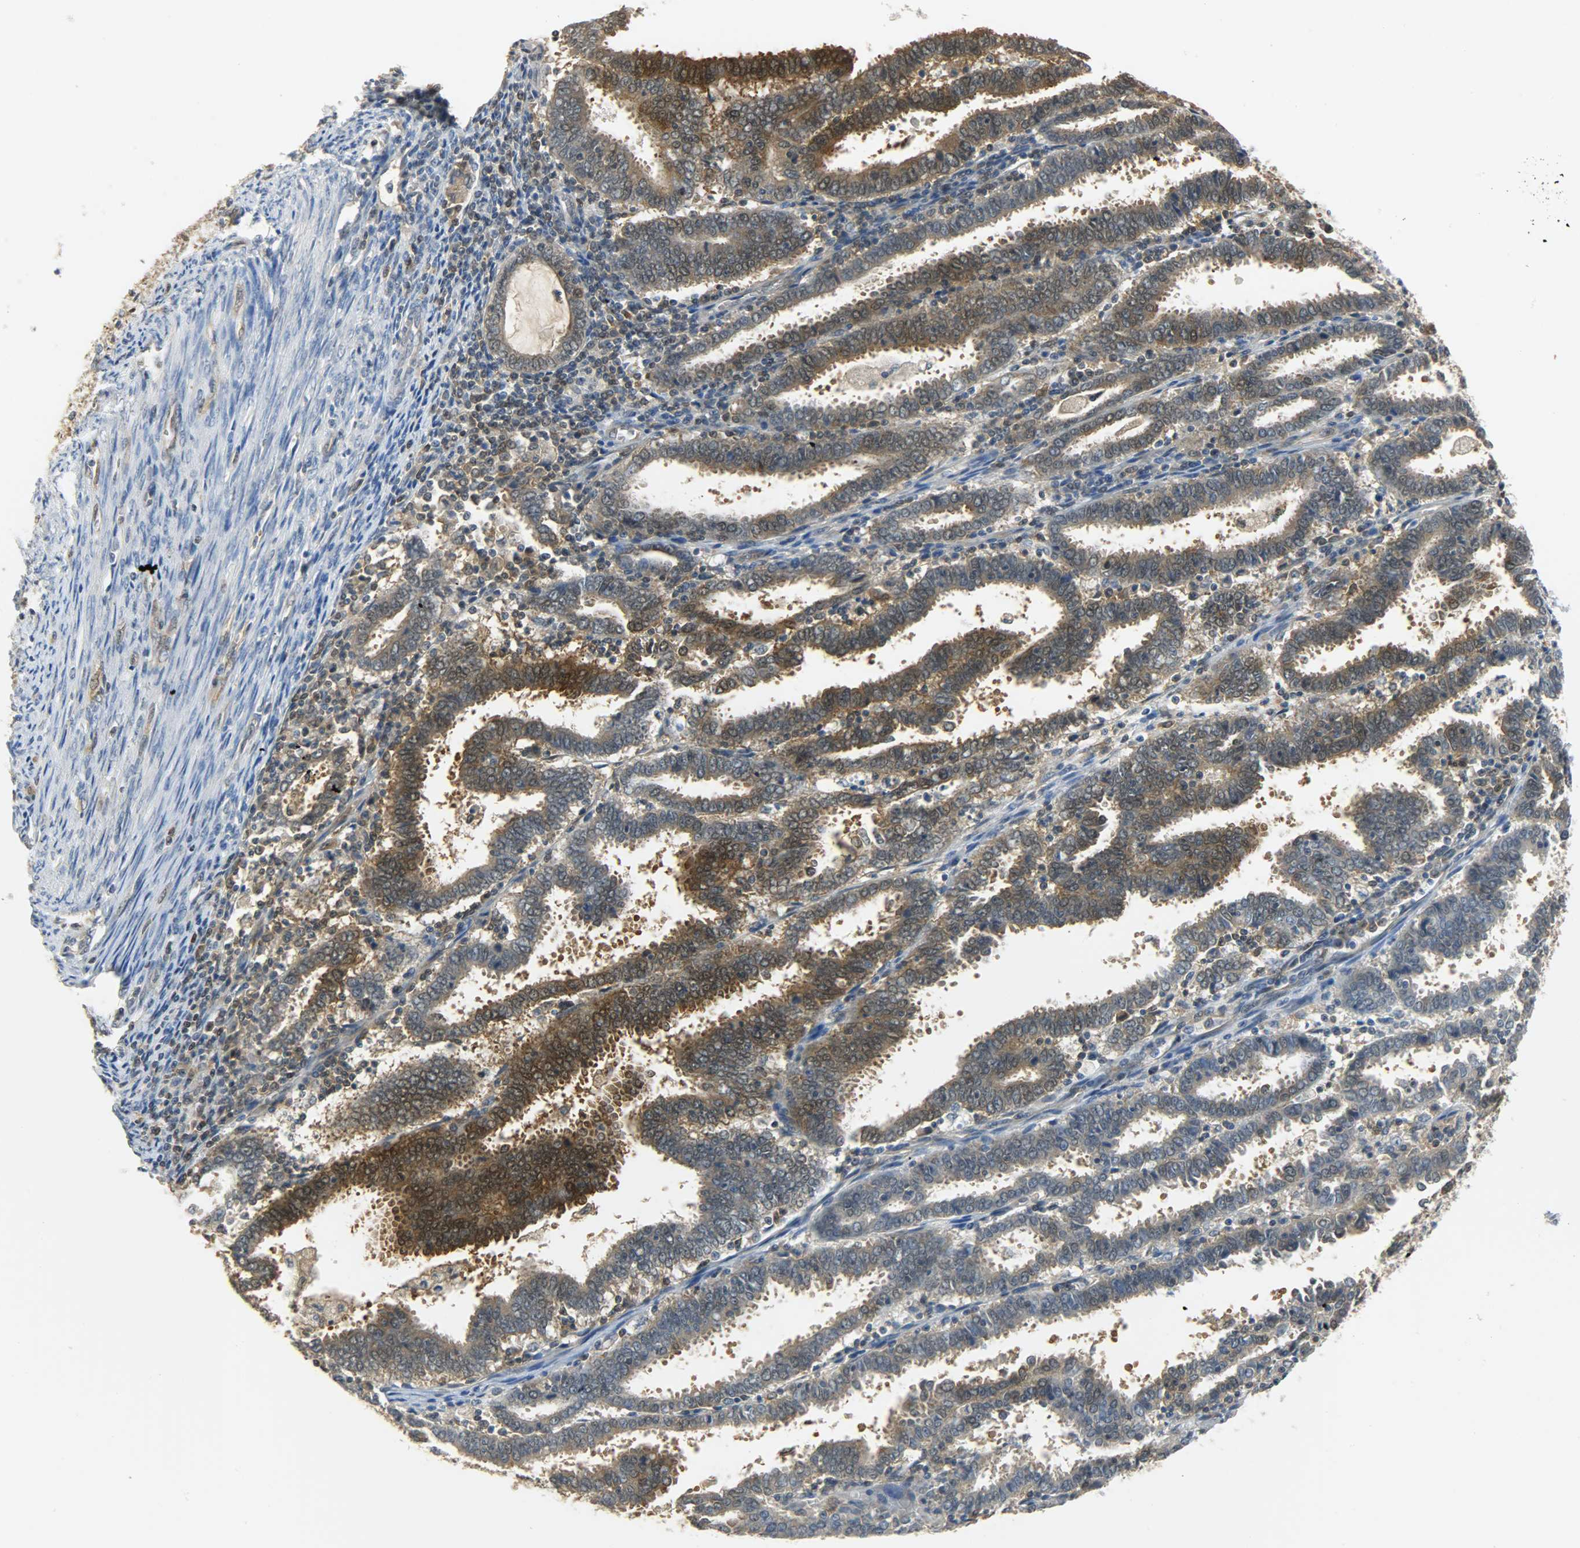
{"staining": {"intensity": "strong", "quantity": ">75%", "location": "cytoplasmic/membranous,nuclear"}, "tissue": "endometrial cancer", "cell_type": "Tumor cells", "image_type": "cancer", "snomed": [{"axis": "morphology", "description": "Adenocarcinoma, NOS"}, {"axis": "topography", "description": "Uterus"}], "caption": "Immunohistochemistry (DAB (3,3'-diaminobenzidine)) staining of adenocarcinoma (endometrial) exhibits strong cytoplasmic/membranous and nuclear protein staining in approximately >75% of tumor cells.", "gene": "EIF4EBP1", "patient": {"sex": "female", "age": 83}}